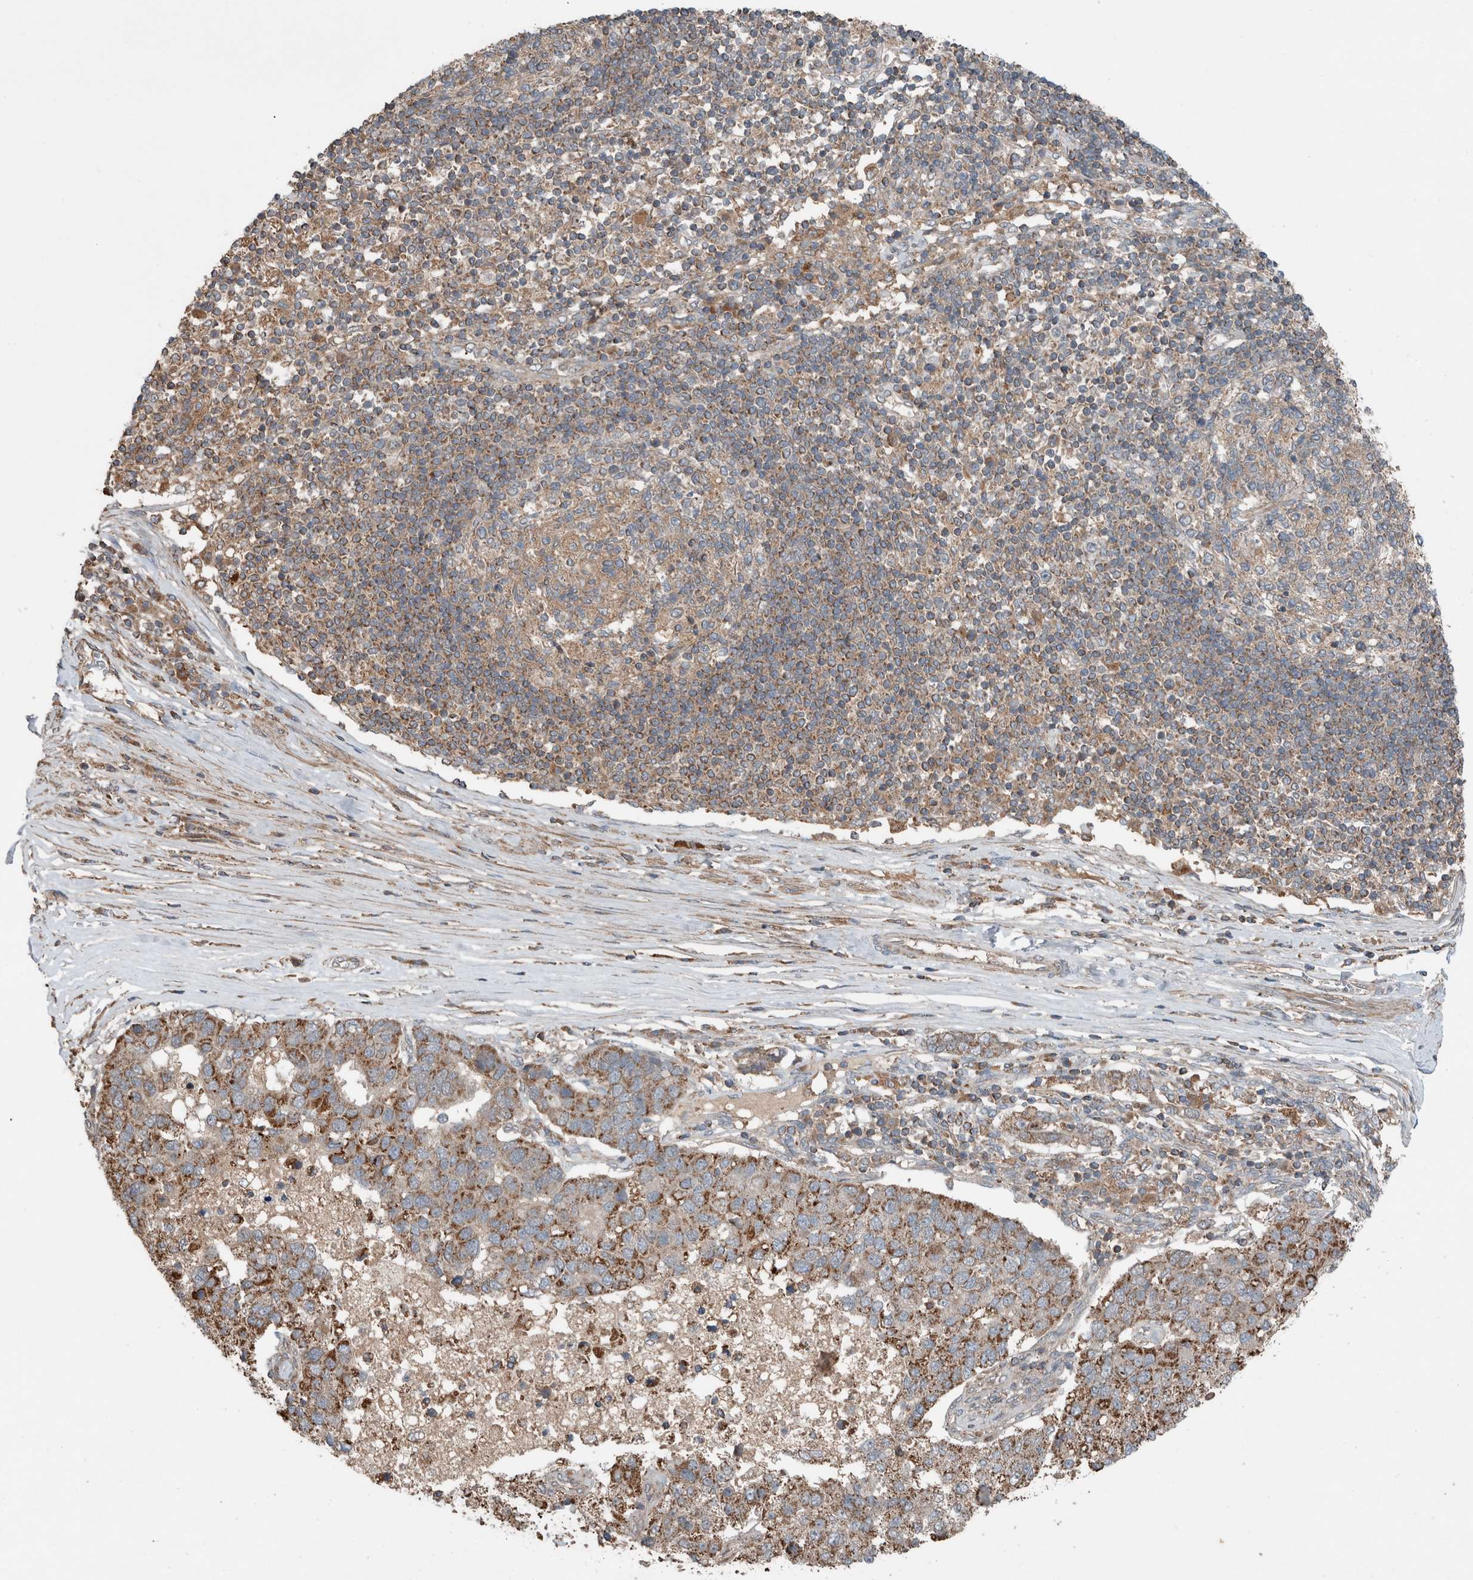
{"staining": {"intensity": "moderate", "quantity": "25%-75%", "location": "cytoplasmic/membranous"}, "tissue": "pancreatic cancer", "cell_type": "Tumor cells", "image_type": "cancer", "snomed": [{"axis": "morphology", "description": "Adenocarcinoma, NOS"}, {"axis": "topography", "description": "Pancreas"}], "caption": "DAB (3,3'-diaminobenzidine) immunohistochemical staining of human pancreatic cancer (adenocarcinoma) demonstrates moderate cytoplasmic/membranous protein staining in about 25%-75% of tumor cells.", "gene": "KLK14", "patient": {"sex": "female", "age": 61}}